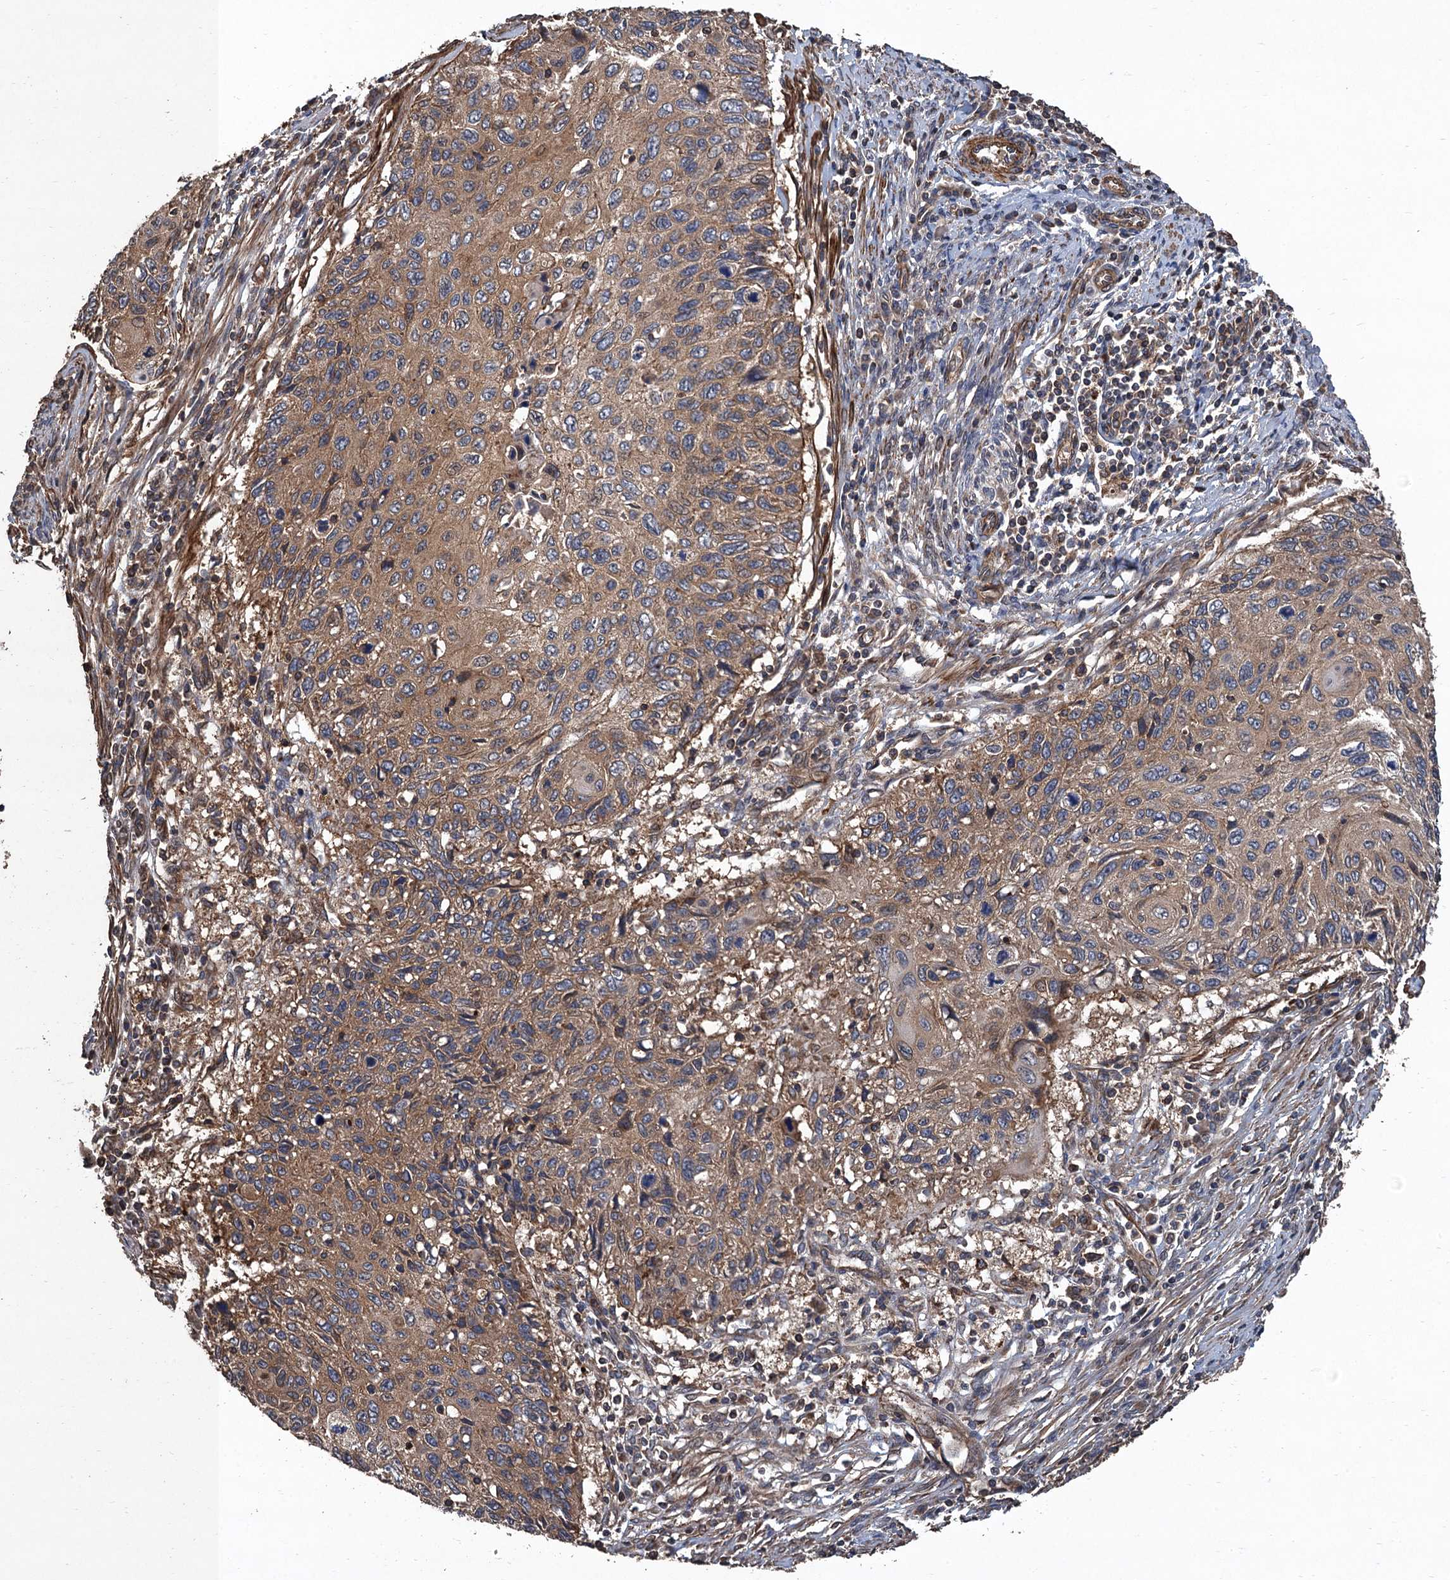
{"staining": {"intensity": "moderate", "quantity": ">75%", "location": "cytoplasmic/membranous"}, "tissue": "cervical cancer", "cell_type": "Tumor cells", "image_type": "cancer", "snomed": [{"axis": "morphology", "description": "Squamous cell carcinoma, NOS"}, {"axis": "topography", "description": "Cervix"}], "caption": "Moderate cytoplasmic/membranous staining for a protein is seen in approximately >75% of tumor cells of cervical cancer (squamous cell carcinoma) using immunohistochemistry.", "gene": "PPP4R1", "patient": {"sex": "female", "age": 70}}